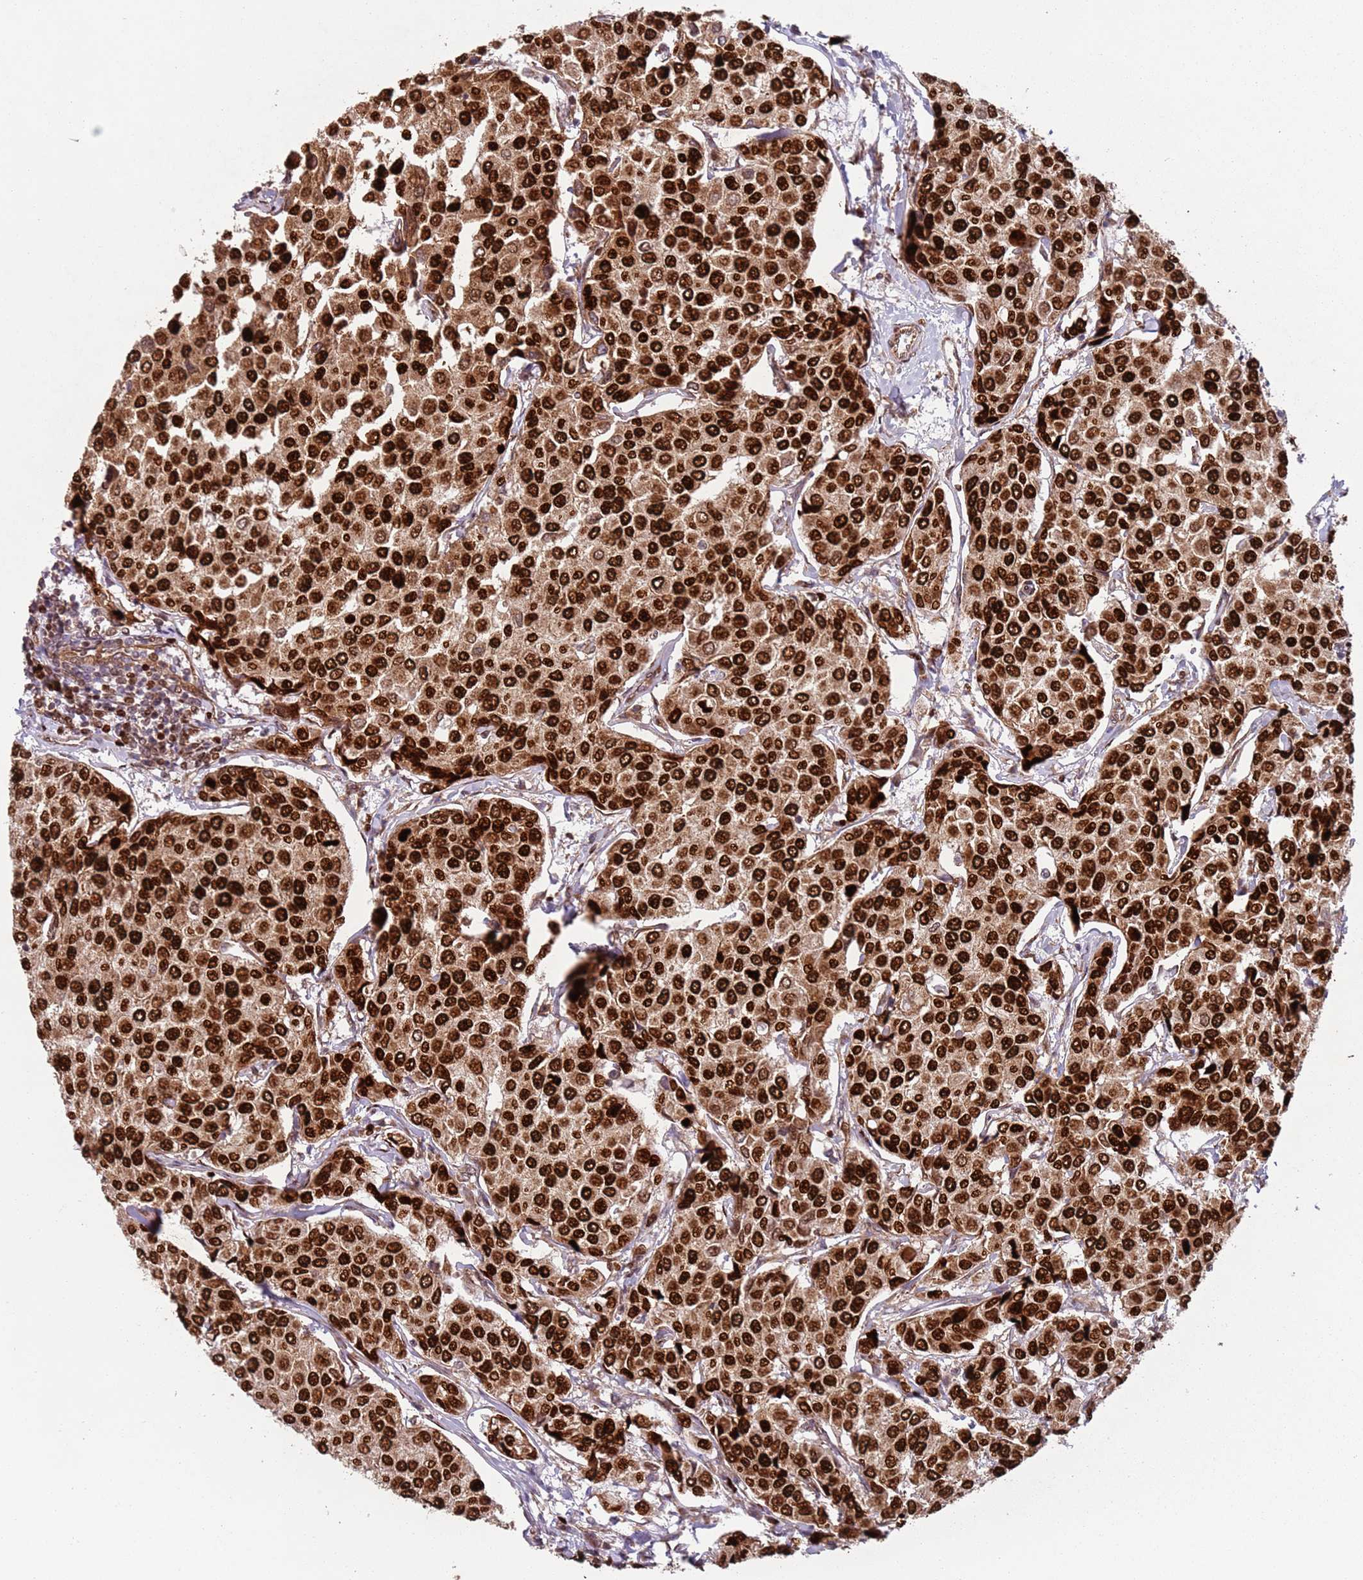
{"staining": {"intensity": "strong", "quantity": ">75%", "location": "cytoplasmic/membranous,nuclear"}, "tissue": "breast cancer", "cell_type": "Tumor cells", "image_type": "cancer", "snomed": [{"axis": "morphology", "description": "Duct carcinoma"}, {"axis": "topography", "description": "Breast"}], "caption": "IHC image of invasive ductal carcinoma (breast) stained for a protein (brown), which demonstrates high levels of strong cytoplasmic/membranous and nuclear positivity in about >75% of tumor cells.", "gene": "HNRNPLL", "patient": {"sex": "female", "age": 55}}